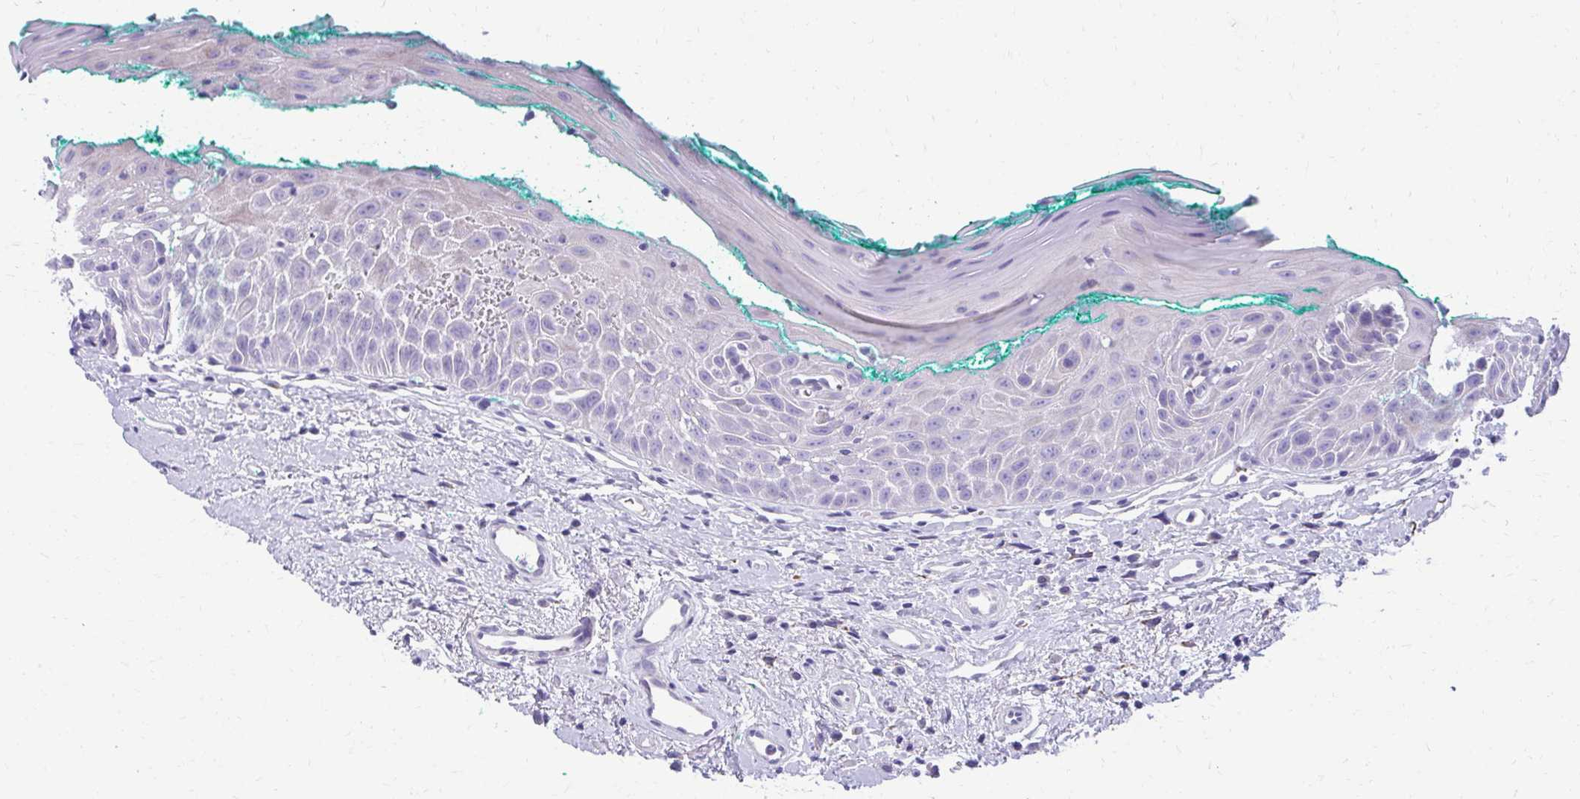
{"staining": {"intensity": "weak", "quantity": "<25%", "location": "cytoplasmic/membranous"}, "tissue": "oral mucosa", "cell_type": "Squamous epithelial cells", "image_type": "normal", "snomed": [{"axis": "morphology", "description": "Normal tissue, NOS"}, {"axis": "topography", "description": "Oral tissue"}, {"axis": "topography", "description": "Tounge, NOS"}], "caption": "The immunohistochemistry (IHC) photomicrograph has no significant positivity in squamous epithelial cells of oral mucosa.", "gene": "AIG1", "patient": {"sex": "male", "age": 83}}